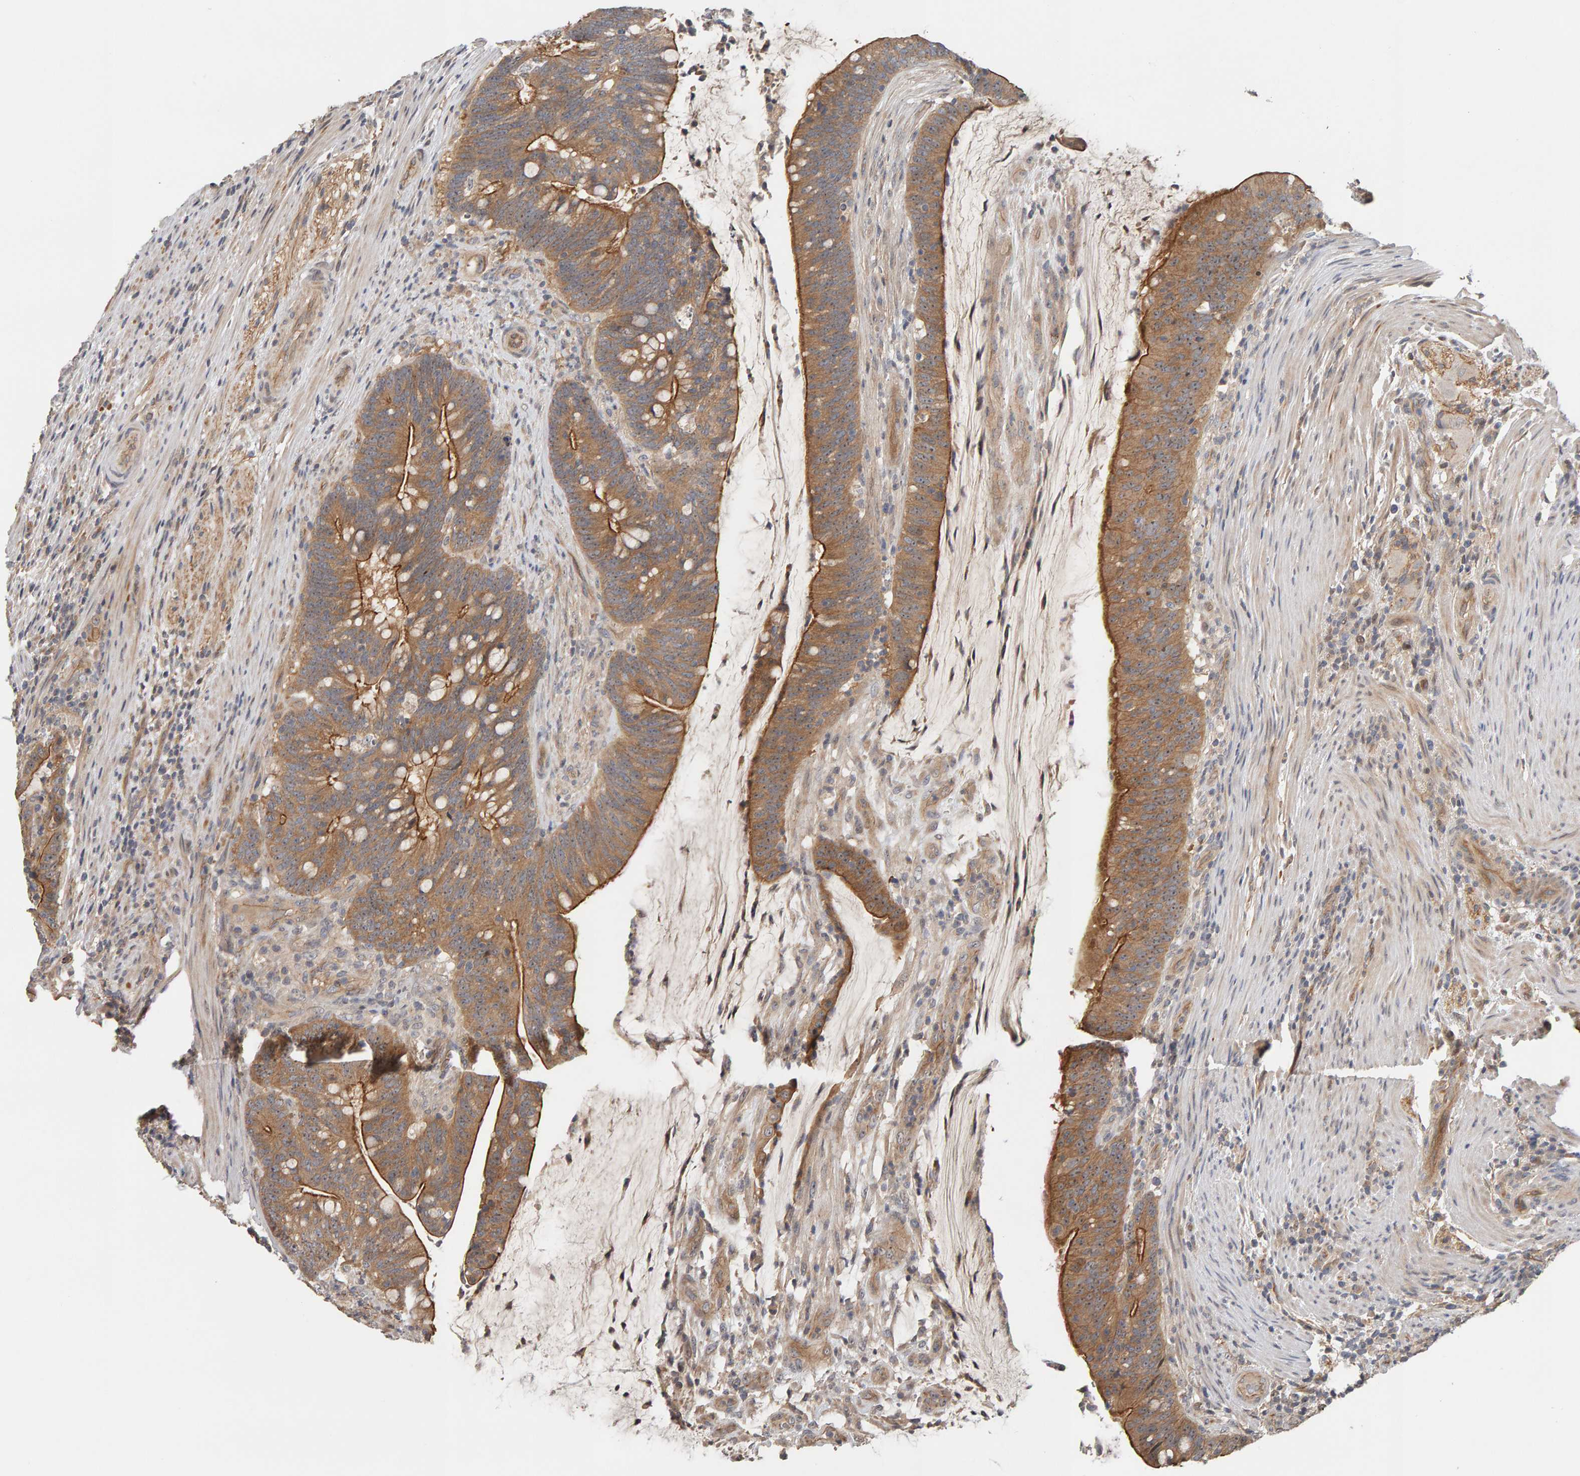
{"staining": {"intensity": "strong", "quantity": "25%-75%", "location": "cytoplasmic/membranous"}, "tissue": "colorectal cancer", "cell_type": "Tumor cells", "image_type": "cancer", "snomed": [{"axis": "morphology", "description": "Adenocarcinoma, NOS"}, {"axis": "topography", "description": "Colon"}], "caption": "Tumor cells show high levels of strong cytoplasmic/membranous staining in about 25%-75% of cells in adenocarcinoma (colorectal).", "gene": "PPP1R16A", "patient": {"sex": "female", "age": 66}}